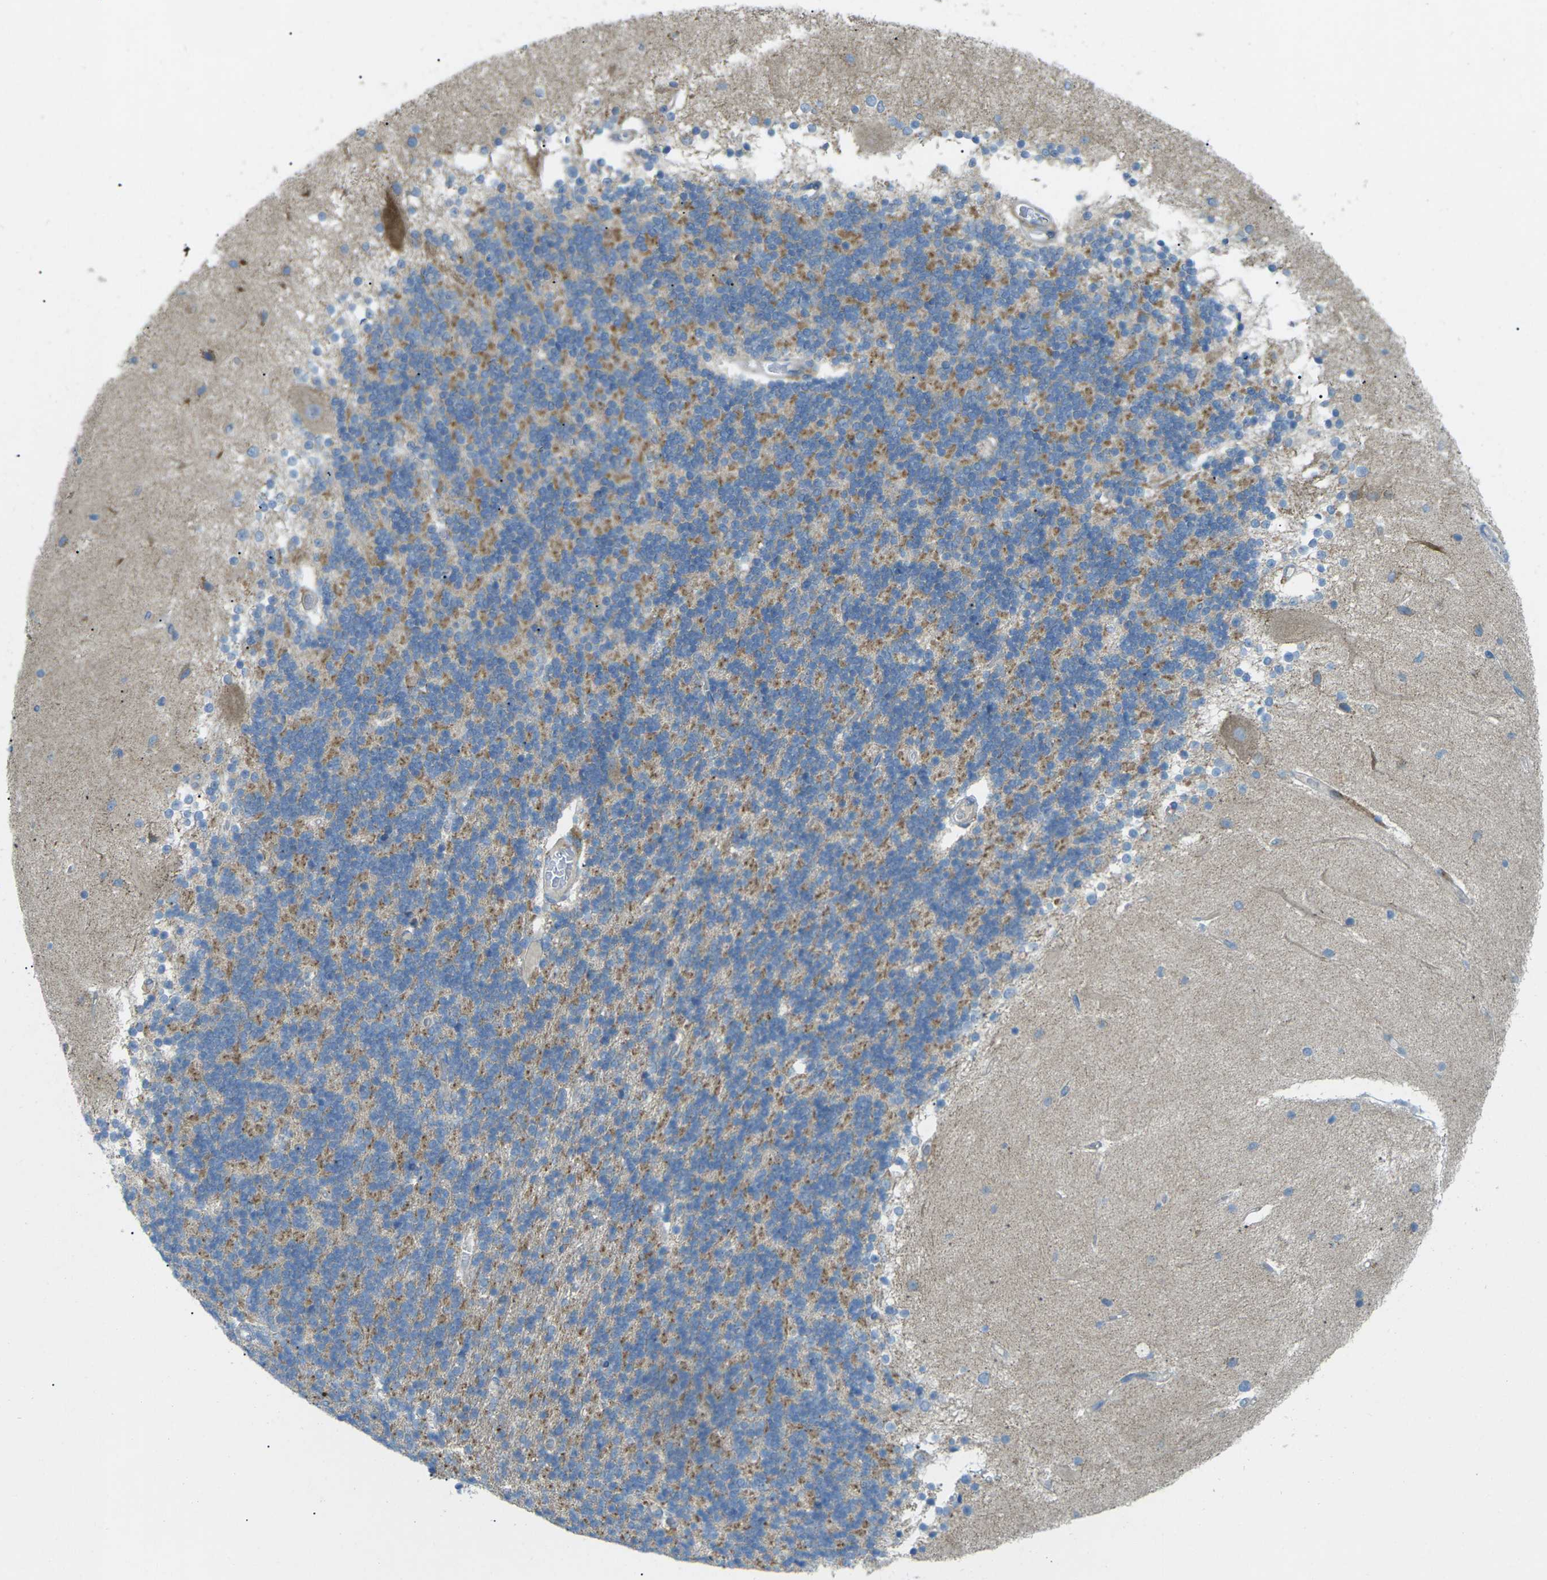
{"staining": {"intensity": "moderate", "quantity": "25%-75%", "location": "cytoplasmic/membranous"}, "tissue": "cerebellum", "cell_type": "Cells in granular layer", "image_type": "normal", "snomed": [{"axis": "morphology", "description": "Normal tissue, NOS"}, {"axis": "topography", "description": "Cerebellum"}], "caption": "Brown immunohistochemical staining in benign human cerebellum demonstrates moderate cytoplasmic/membranous expression in approximately 25%-75% of cells in granular layer. The staining was performed using DAB, with brown indicating positive protein expression. Nuclei are stained blue with hematoxylin.", "gene": "MYLK4", "patient": {"sex": "female", "age": 54}}